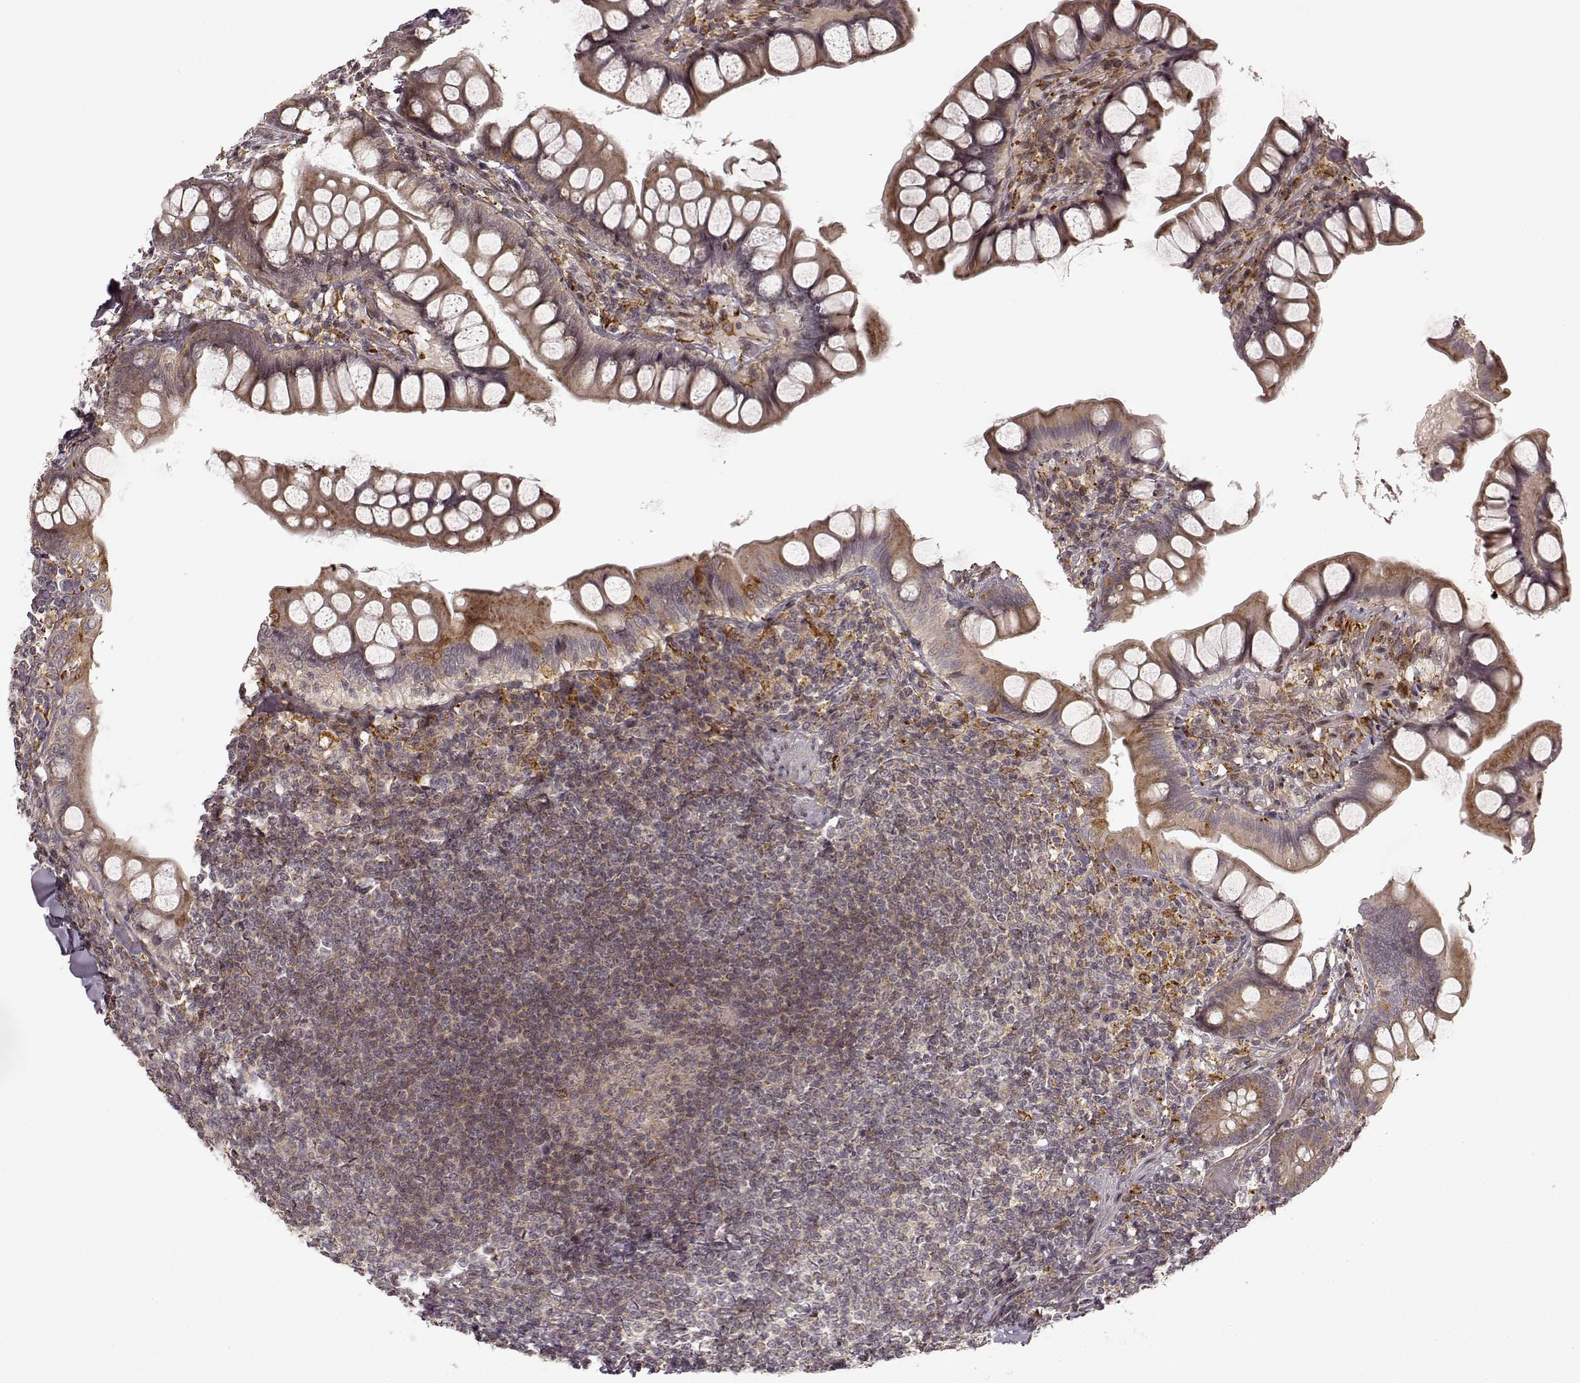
{"staining": {"intensity": "moderate", "quantity": ">75%", "location": "cytoplasmic/membranous"}, "tissue": "small intestine", "cell_type": "Glandular cells", "image_type": "normal", "snomed": [{"axis": "morphology", "description": "Normal tissue, NOS"}, {"axis": "topography", "description": "Small intestine"}], "caption": "Protein staining by immunohistochemistry exhibits moderate cytoplasmic/membranous positivity in approximately >75% of glandular cells in unremarkable small intestine.", "gene": "SLC12A9", "patient": {"sex": "male", "age": 70}}